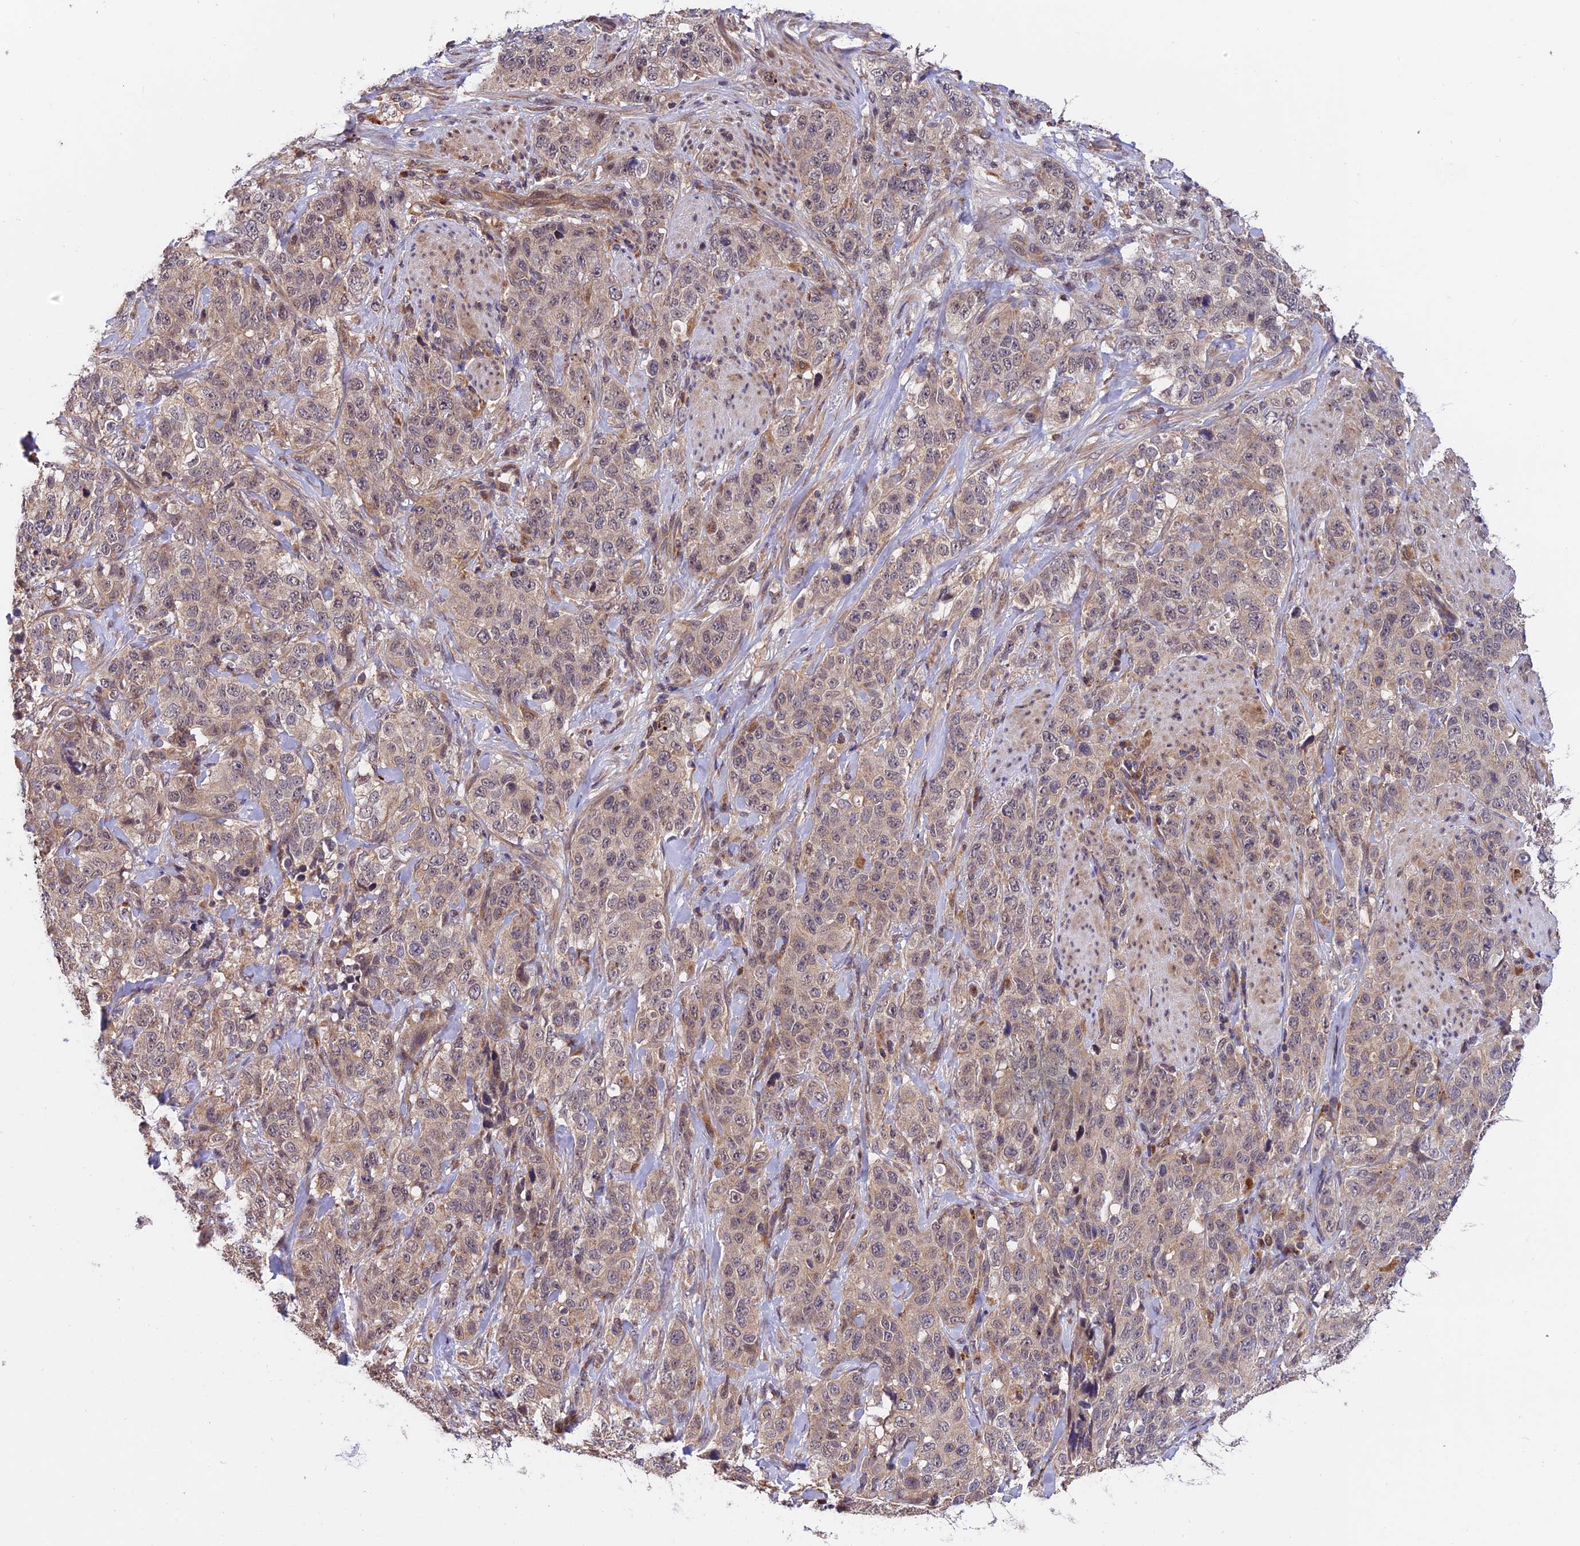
{"staining": {"intensity": "weak", "quantity": "<25%", "location": "cytoplasmic/membranous"}, "tissue": "stomach cancer", "cell_type": "Tumor cells", "image_type": "cancer", "snomed": [{"axis": "morphology", "description": "Adenocarcinoma, NOS"}, {"axis": "topography", "description": "Stomach"}], "caption": "This is a photomicrograph of IHC staining of stomach cancer (adenocarcinoma), which shows no staining in tumor cells.", "gene": "MNS1", "patient": {"sex": "male", "age": 48}}